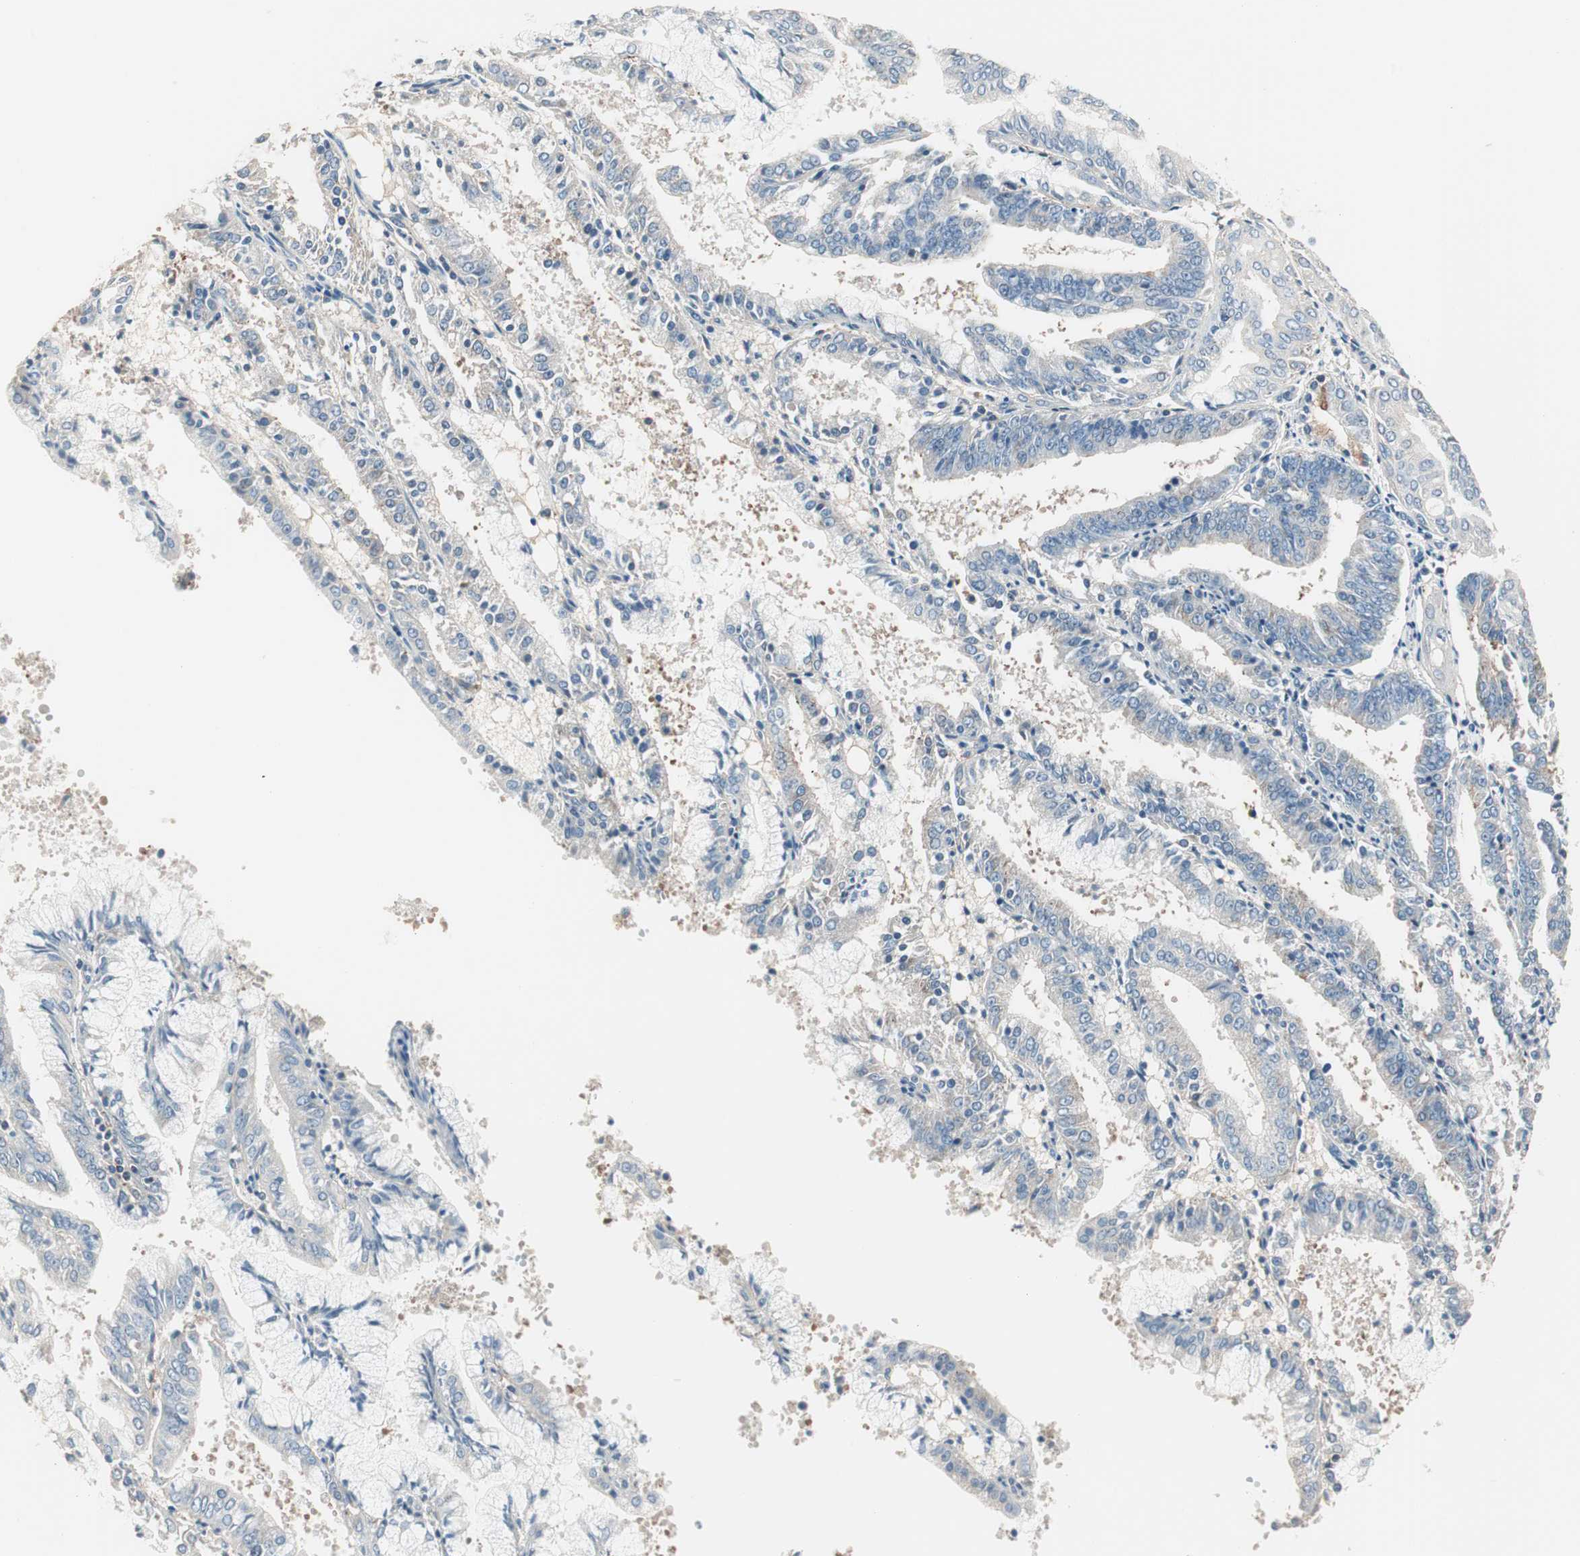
{"staining": {"intensity": "negative", "quantity": "none", "location": "none"}, "tissue": "endometrial cancer", "cell_type": "Tumor cells", "image_type": "cancer", "snomed": [{"axis": "morphology", "description": "Adenocarcinoma, NOS"}, {"axis": "topography", "description": "Endometrium"}], "caption": "This is an immunohistochemistry (IHC) micrograph of endometrial adenocarcinoma. There is no positivity in tumor cells.", "gene": "RAD54B", "patient": {"sex": "female", "age": 63}}